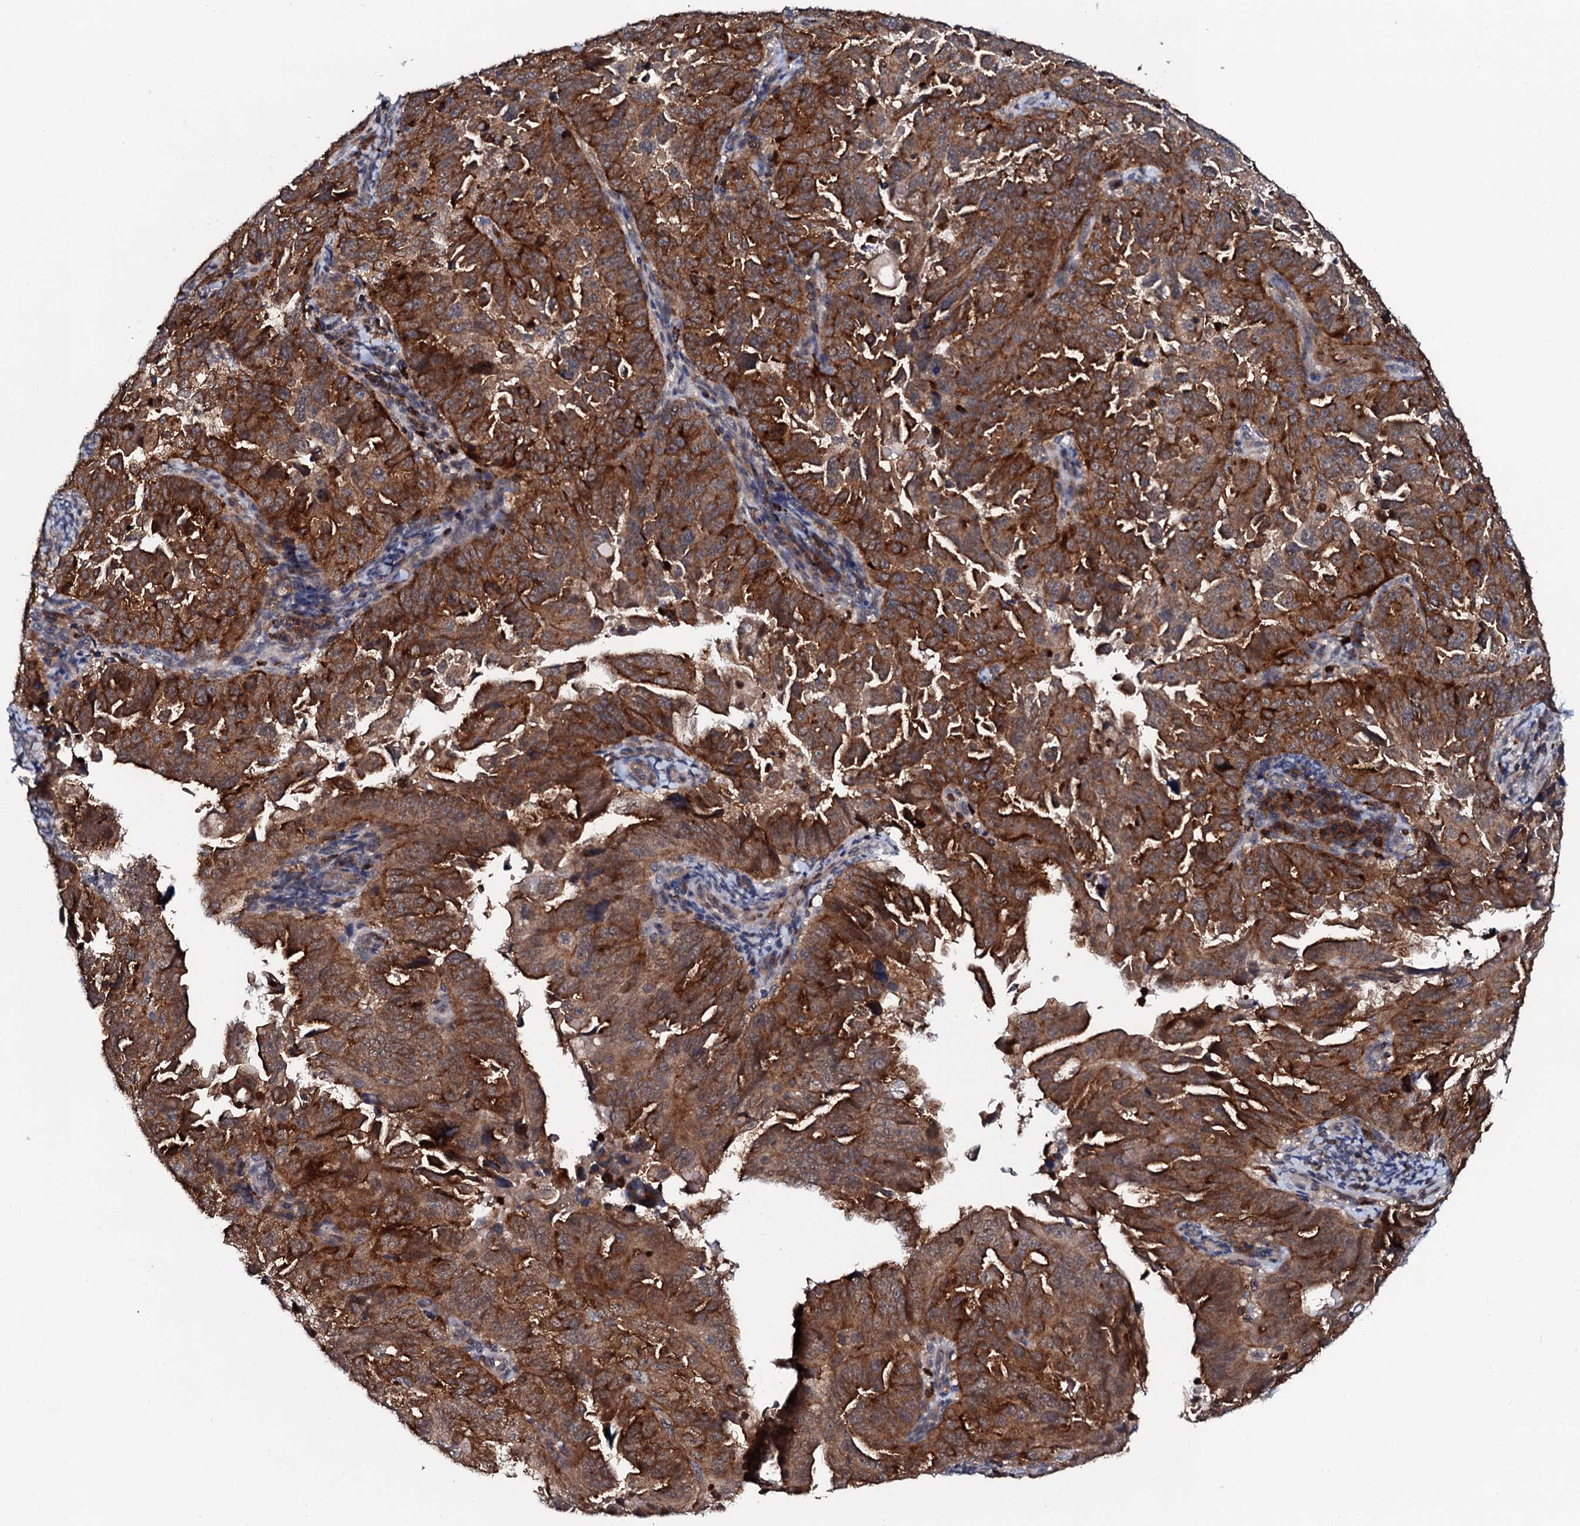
{"staining": {"intensity": "strong", "quantity": ">75%", "location": "cytoplasmic/membranous"}, "tissue": "endometrial cancer", "cell_type": "Tumor cells", "image_type": "cancer", "snomed": [{"axis": "morphology", "description": "Adenocarcinoma, NOS"}, {"axis": "topography", "description": "Endometrium"}], "caption": "Strong cytoplasmic/membranous protein positivity is present in about >75% of tumor cells in adenocarcinoma (endometrial). Using DAB (3,3'-diaminobenzidine) (brown) and hematoxylin (blue) stains, captured at high magnification using brightfield microscopy.", "gene": "VAMP8", "patient": {"sex": "female", "age": 65}}